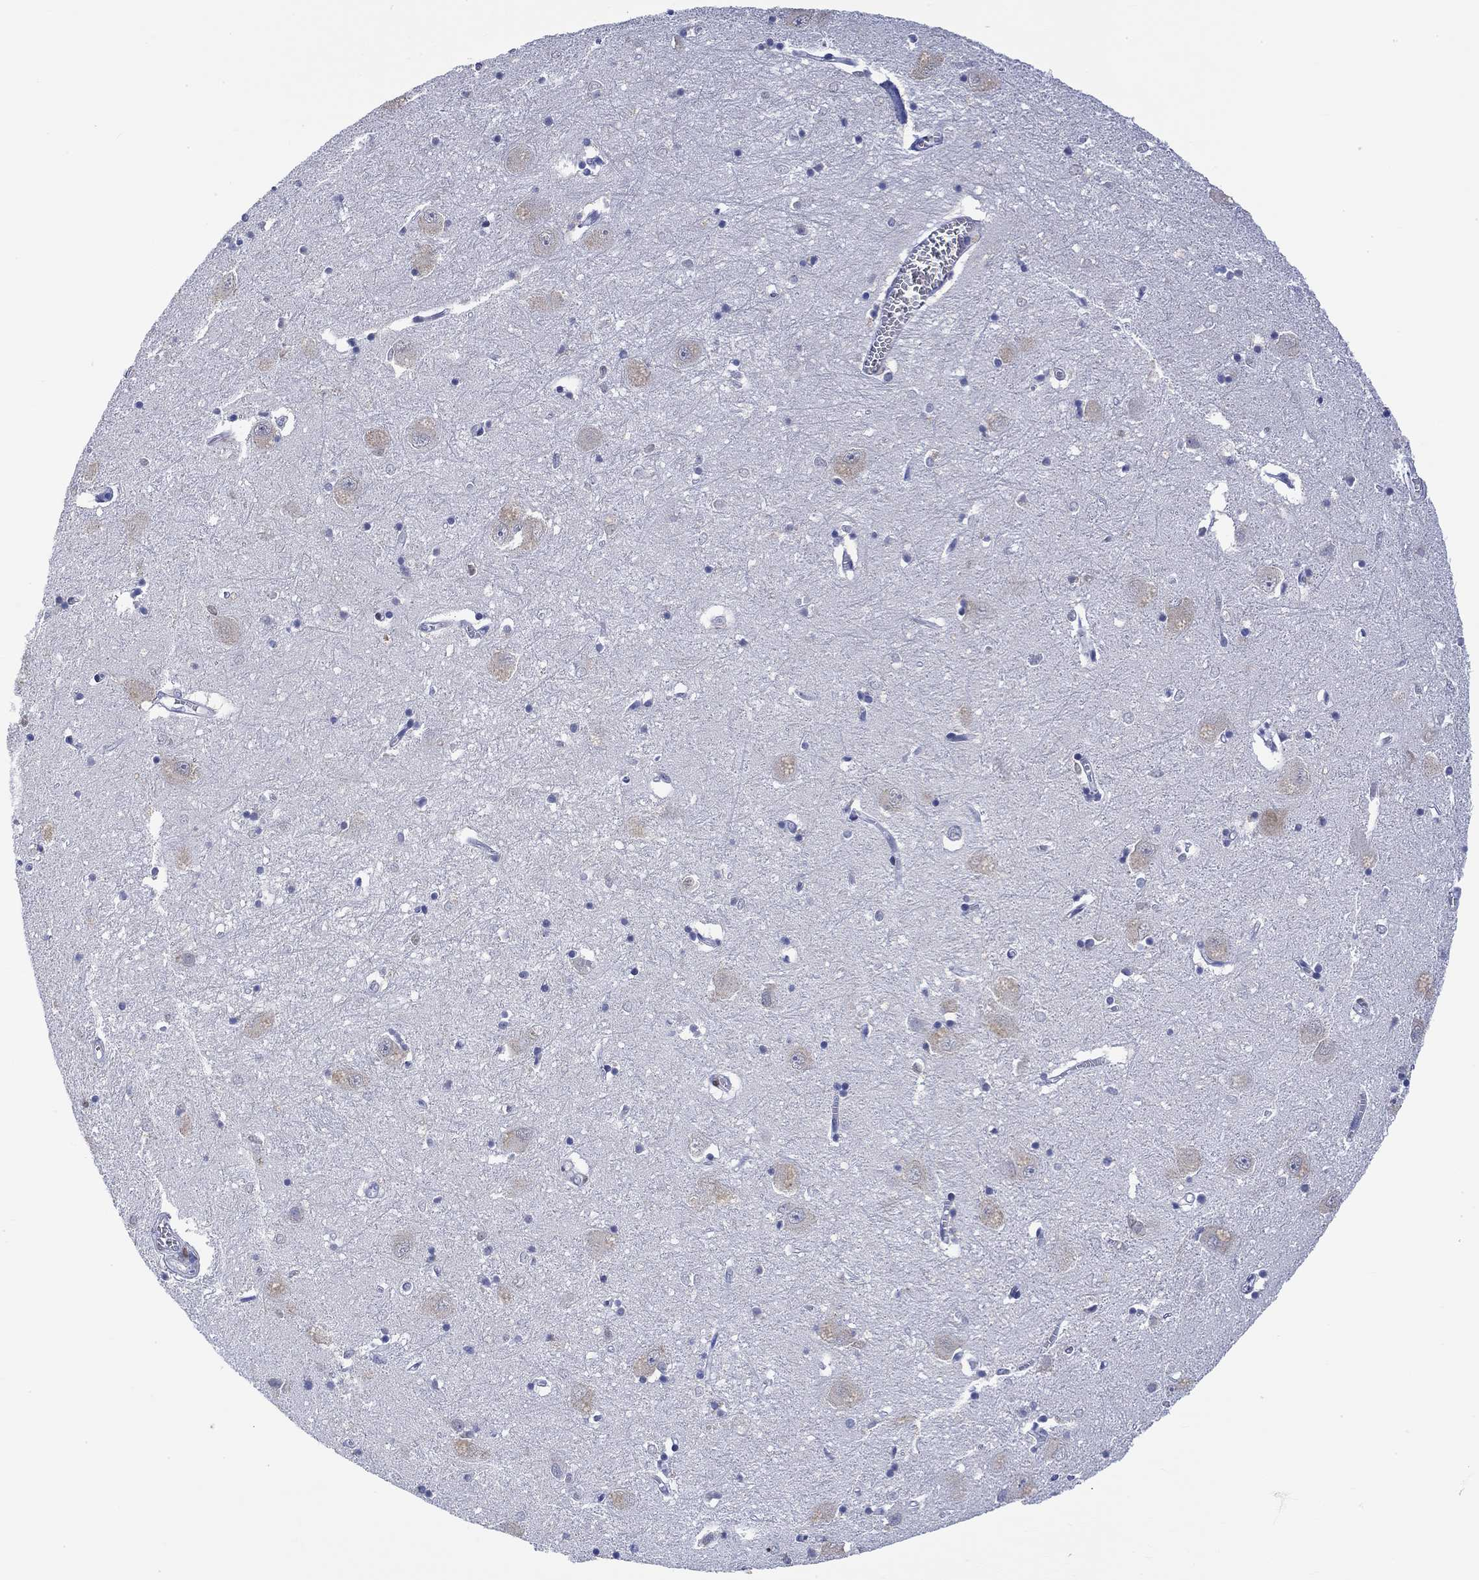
{"staining": {"intensity": "strong", "quantity": "<25%", "location": "nuclear"}, "tissue": "caudate", "cell_type": "Glial cells", "image_type": "normal", "snomed": [{"axis": "morphology", "description": "Normal tissue, NOS"}, {"axis": "topography", "description": "Lateral ventricle wall"}], "caption": "Protein expression analysis of unremarkable caudate reveals strong nuclear expression in approximately <25% of glial cells. Immunohistochemistry stains the protein of interest in brown and the nuclei are stained blue.", "gene": "MSI1", "patient": {"sex": "male", "age": 54}}